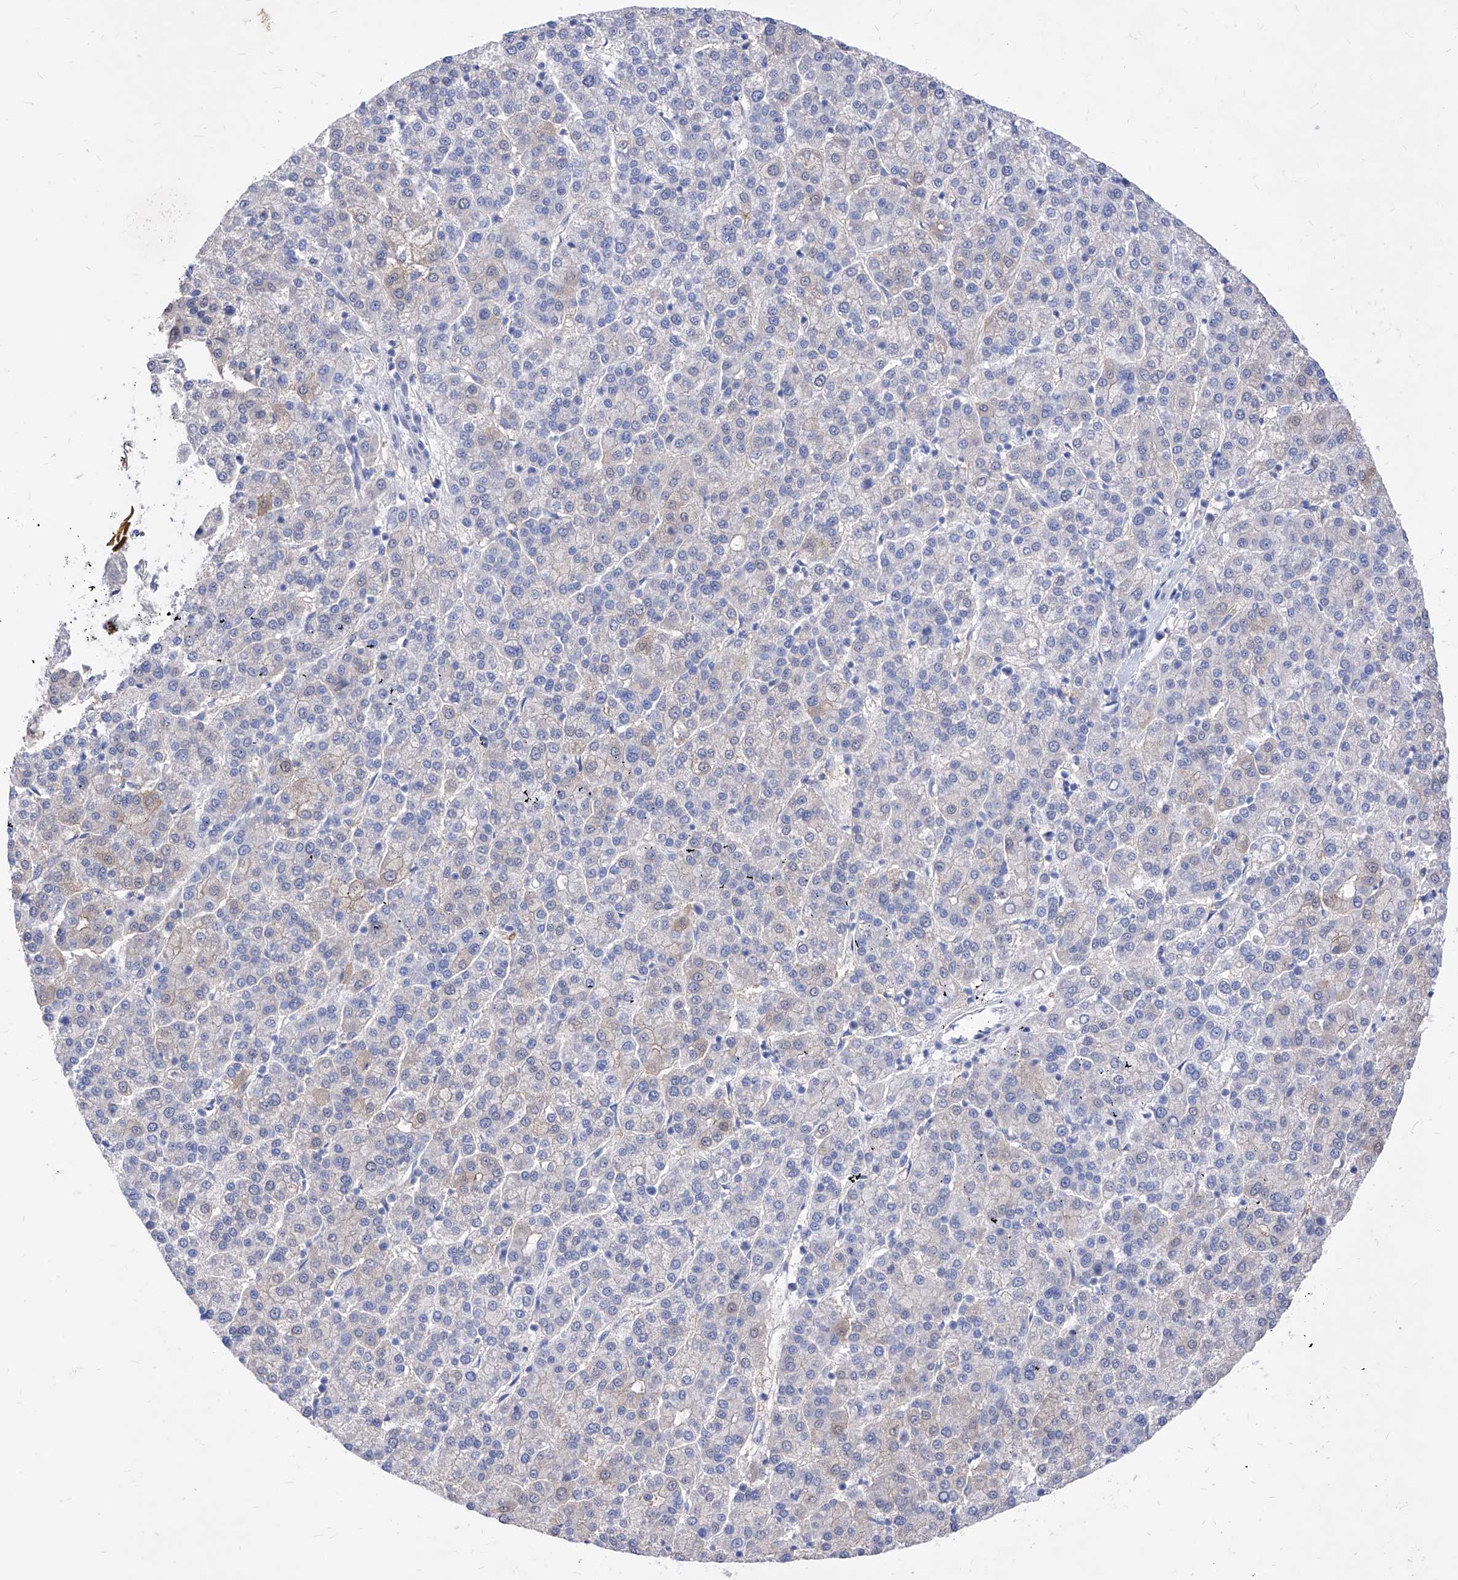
{"staining": {"intensity": "negative", "quantity": "none", "location": "none"}, "tissue": "liver cancer", "cell_type": "Tumor cells", "image_type": "cancer", "snomed": [{"axis": "morphology", "description": "Carcinoma, Hepatocellular, NOS"}, {"axis": "topography", "description": "Liver"}], "caption": "There is no significant staining in tumor cells of liver cancer (hepatocellular carcinoma).", "gene": "VAX1", "patient": {"sex": "female", "age": 58}}